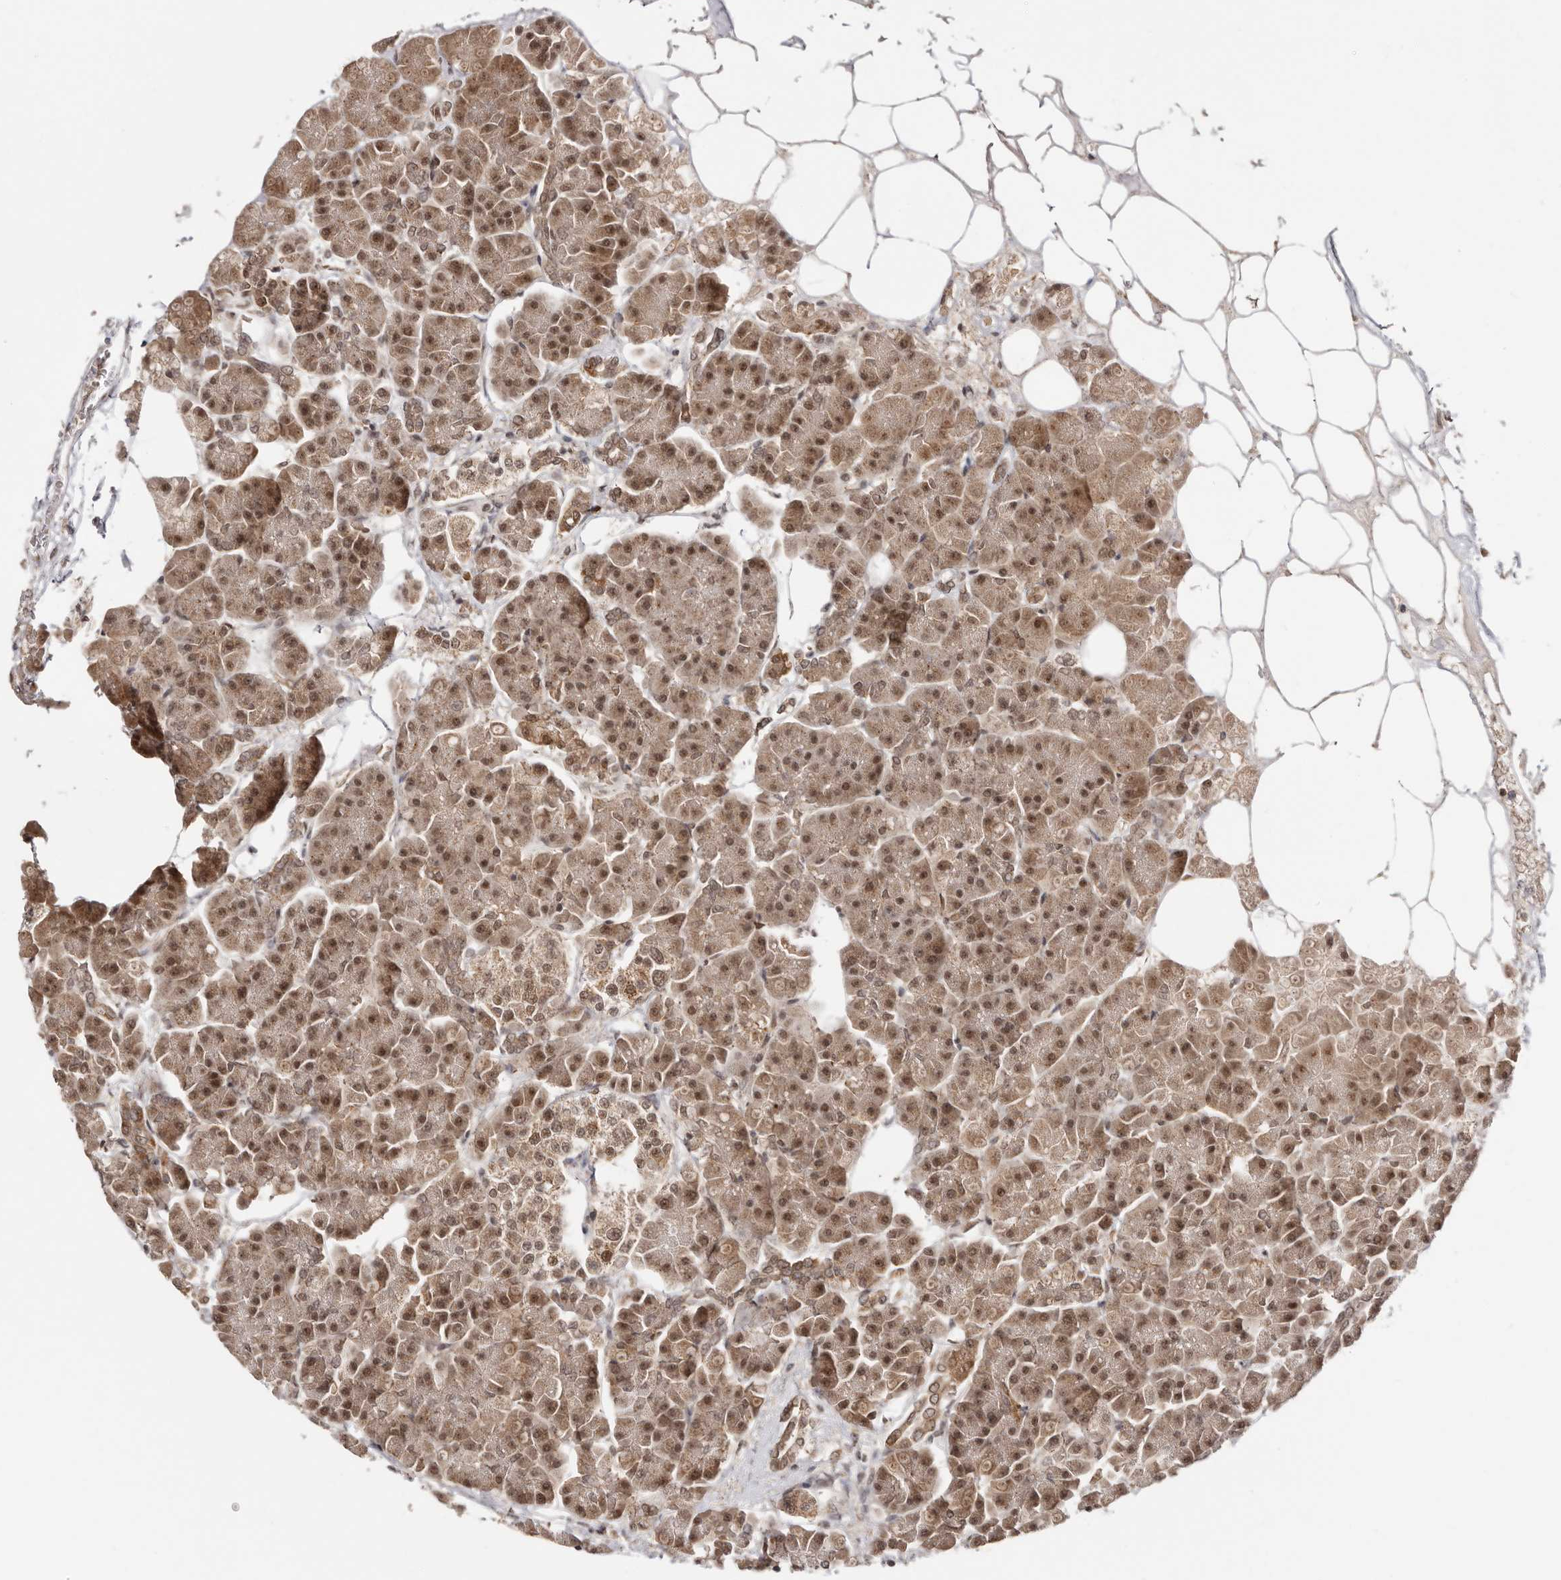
{"staining": {"intensity": "moderate", "quantity": ">75%", "location": "cytoplasmic/membranous,nuclear"}, "tissue": "pancreas", "cell_type": "Exocrine glandular cells", "image_type": "normal", "snomed": [{"axis": "morphology", "description": "Normal tissue, NOS"}, {"axis": "topography", "description": "Pancreas"}], "caption": "Exocrine glandular cells reveal moderate cytoplasmic/membranous,nuclear positivity in about >75% of cells in normal pancreas.", "gene": "MED8", "patient": {"sex": "female", "age": 70}}